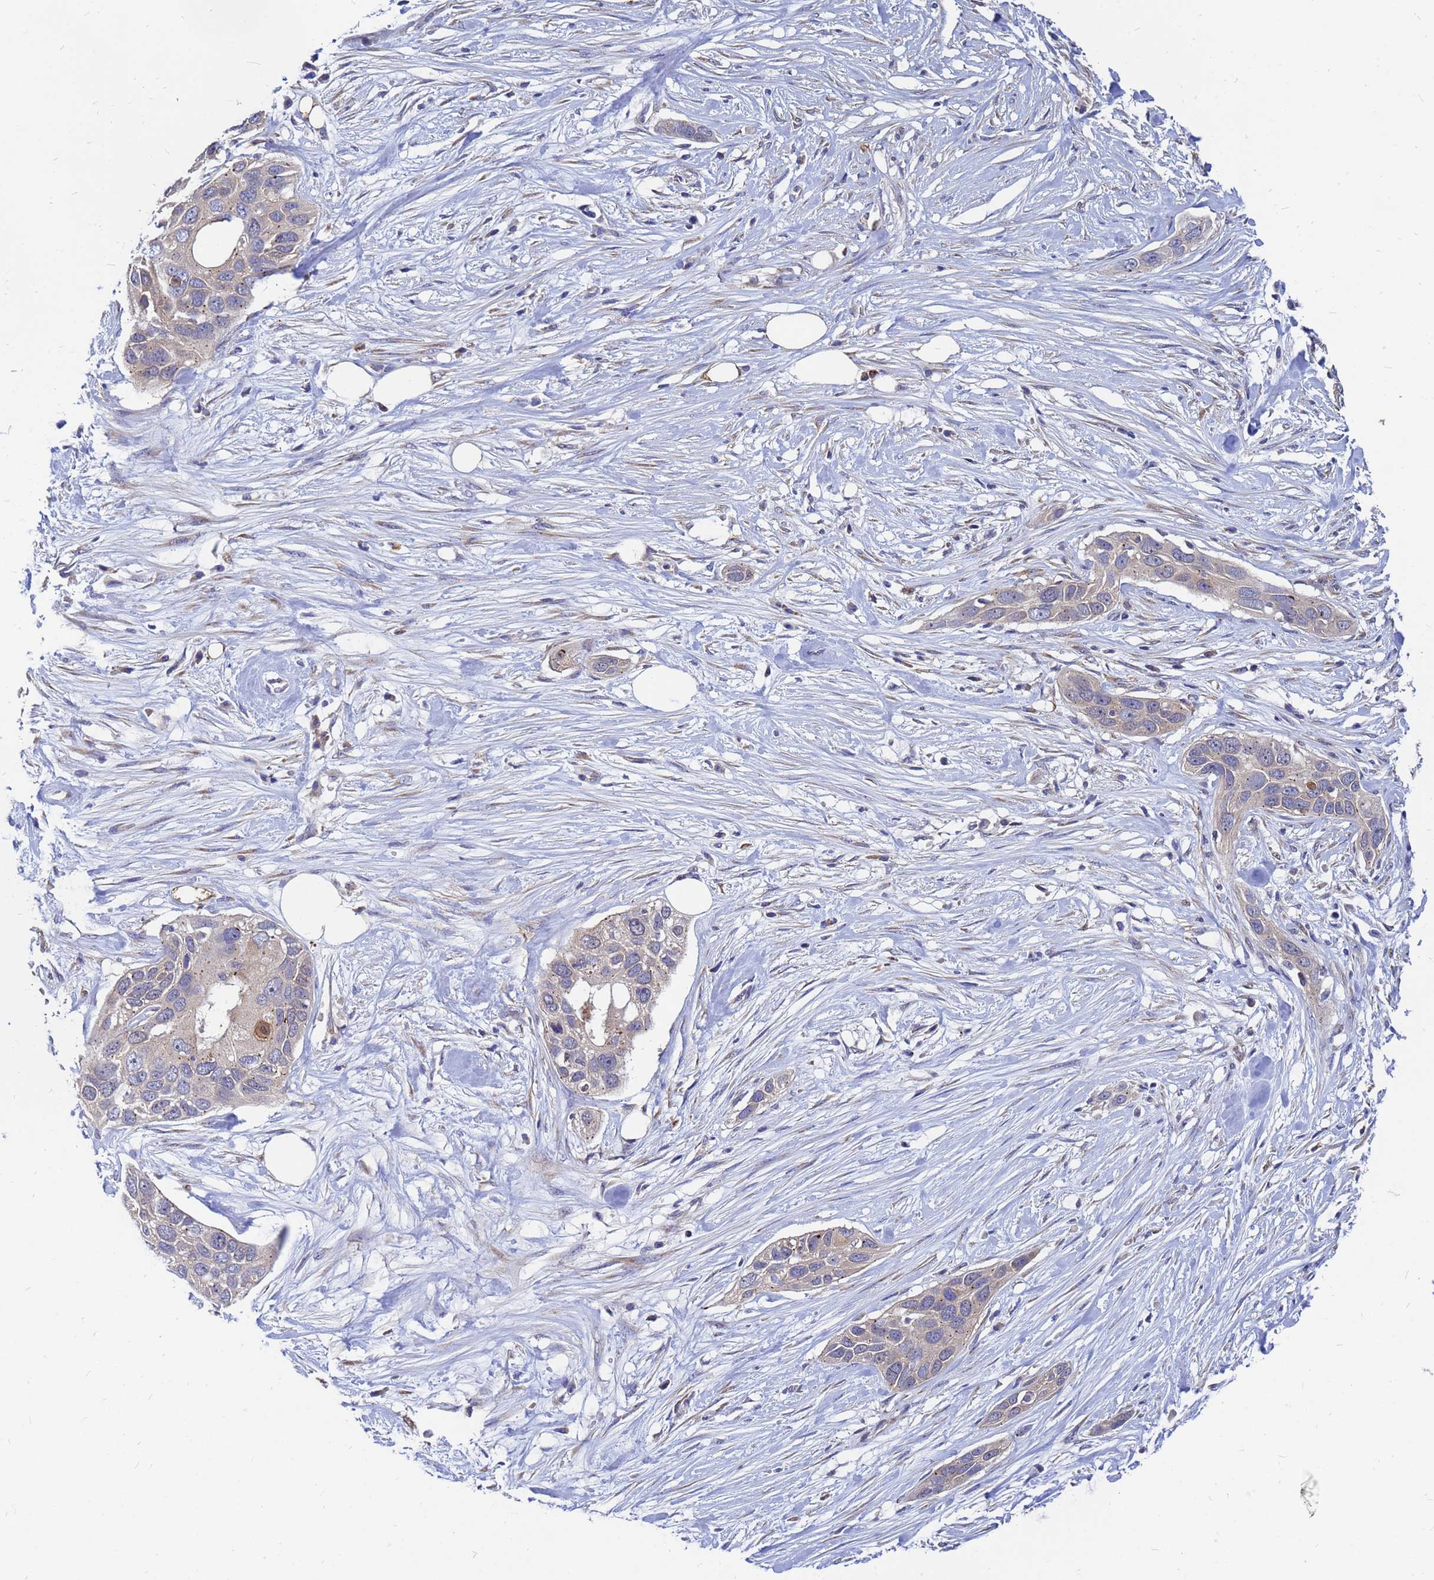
{"staining": {"intensity": "negative", "quantity": "none", "location": "none"}, "tissue": "pancreatic cancer", "cell_type": "Tumor cells", "image_type": "cancer", "snomed": [{"axis": "morphology", "description": "Adenocarcinoma, NOS"}, {"axis": "topography", "description": "Pancreas"}], "caption": "Immunohistochemistry (IHC) of pancreatic adenocarcinoma shows no expression in tumor cells.", "gene": "MOB2", "patient": {"sex": "female", "age": 60}}